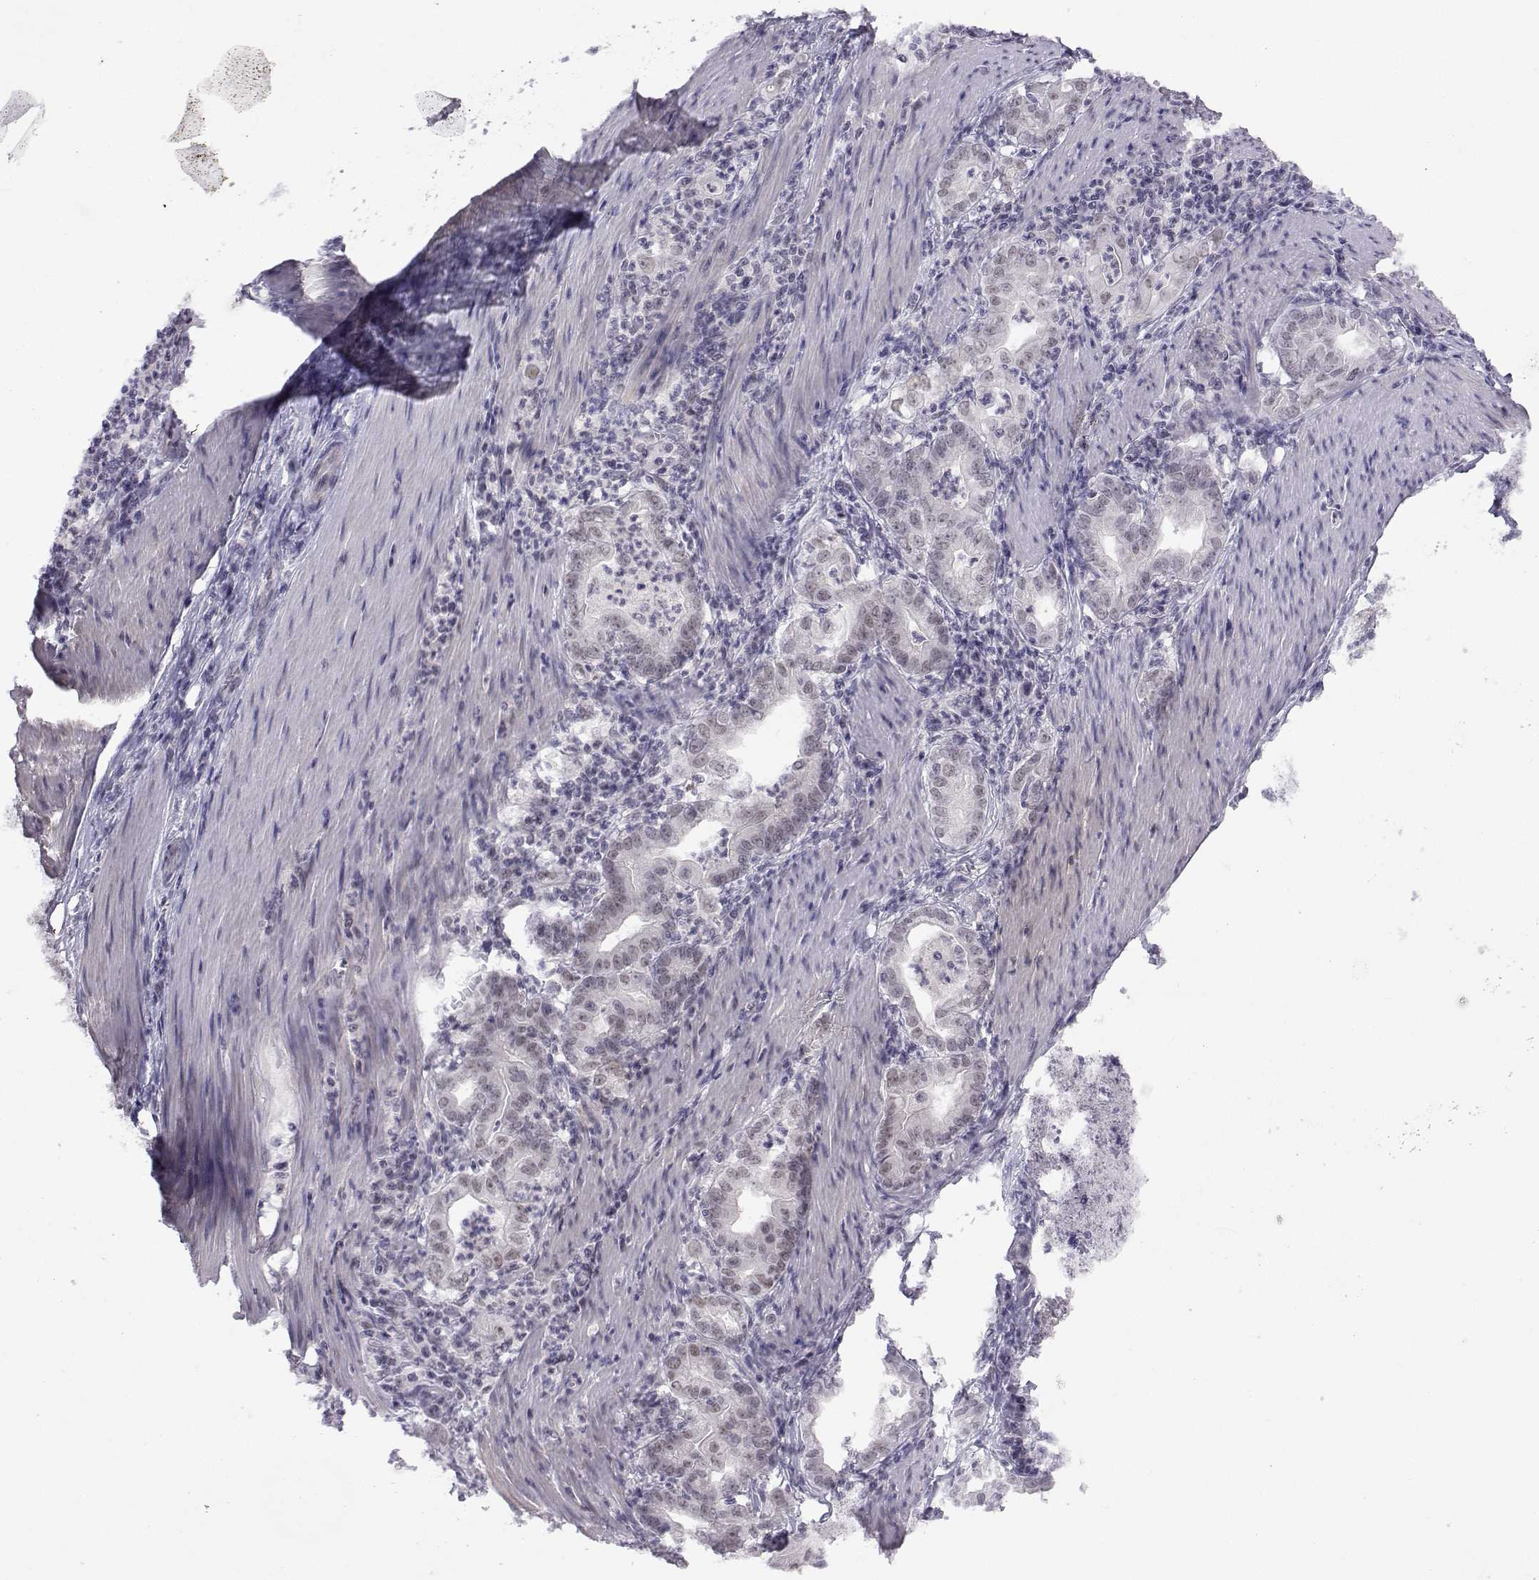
{"staining": {"intensity": "negative", "quantity": "none", "location": "none"}, "tissue": "stomach cancer", "cell_type": "Tumor cells", "image_type": "cancer", "snomed": [{"axis": "morphology", "description": "Adenocarcinoma, NOS"}, {"axis": "topography", "description": "Stomach, upper"}], "caption": "Stomach adenocarcinoma was stained to show a protein in brown. There is no significant positivity in tumor cells.", "gene": "MED26", "patient": {"sex": "female", "age": 79}}